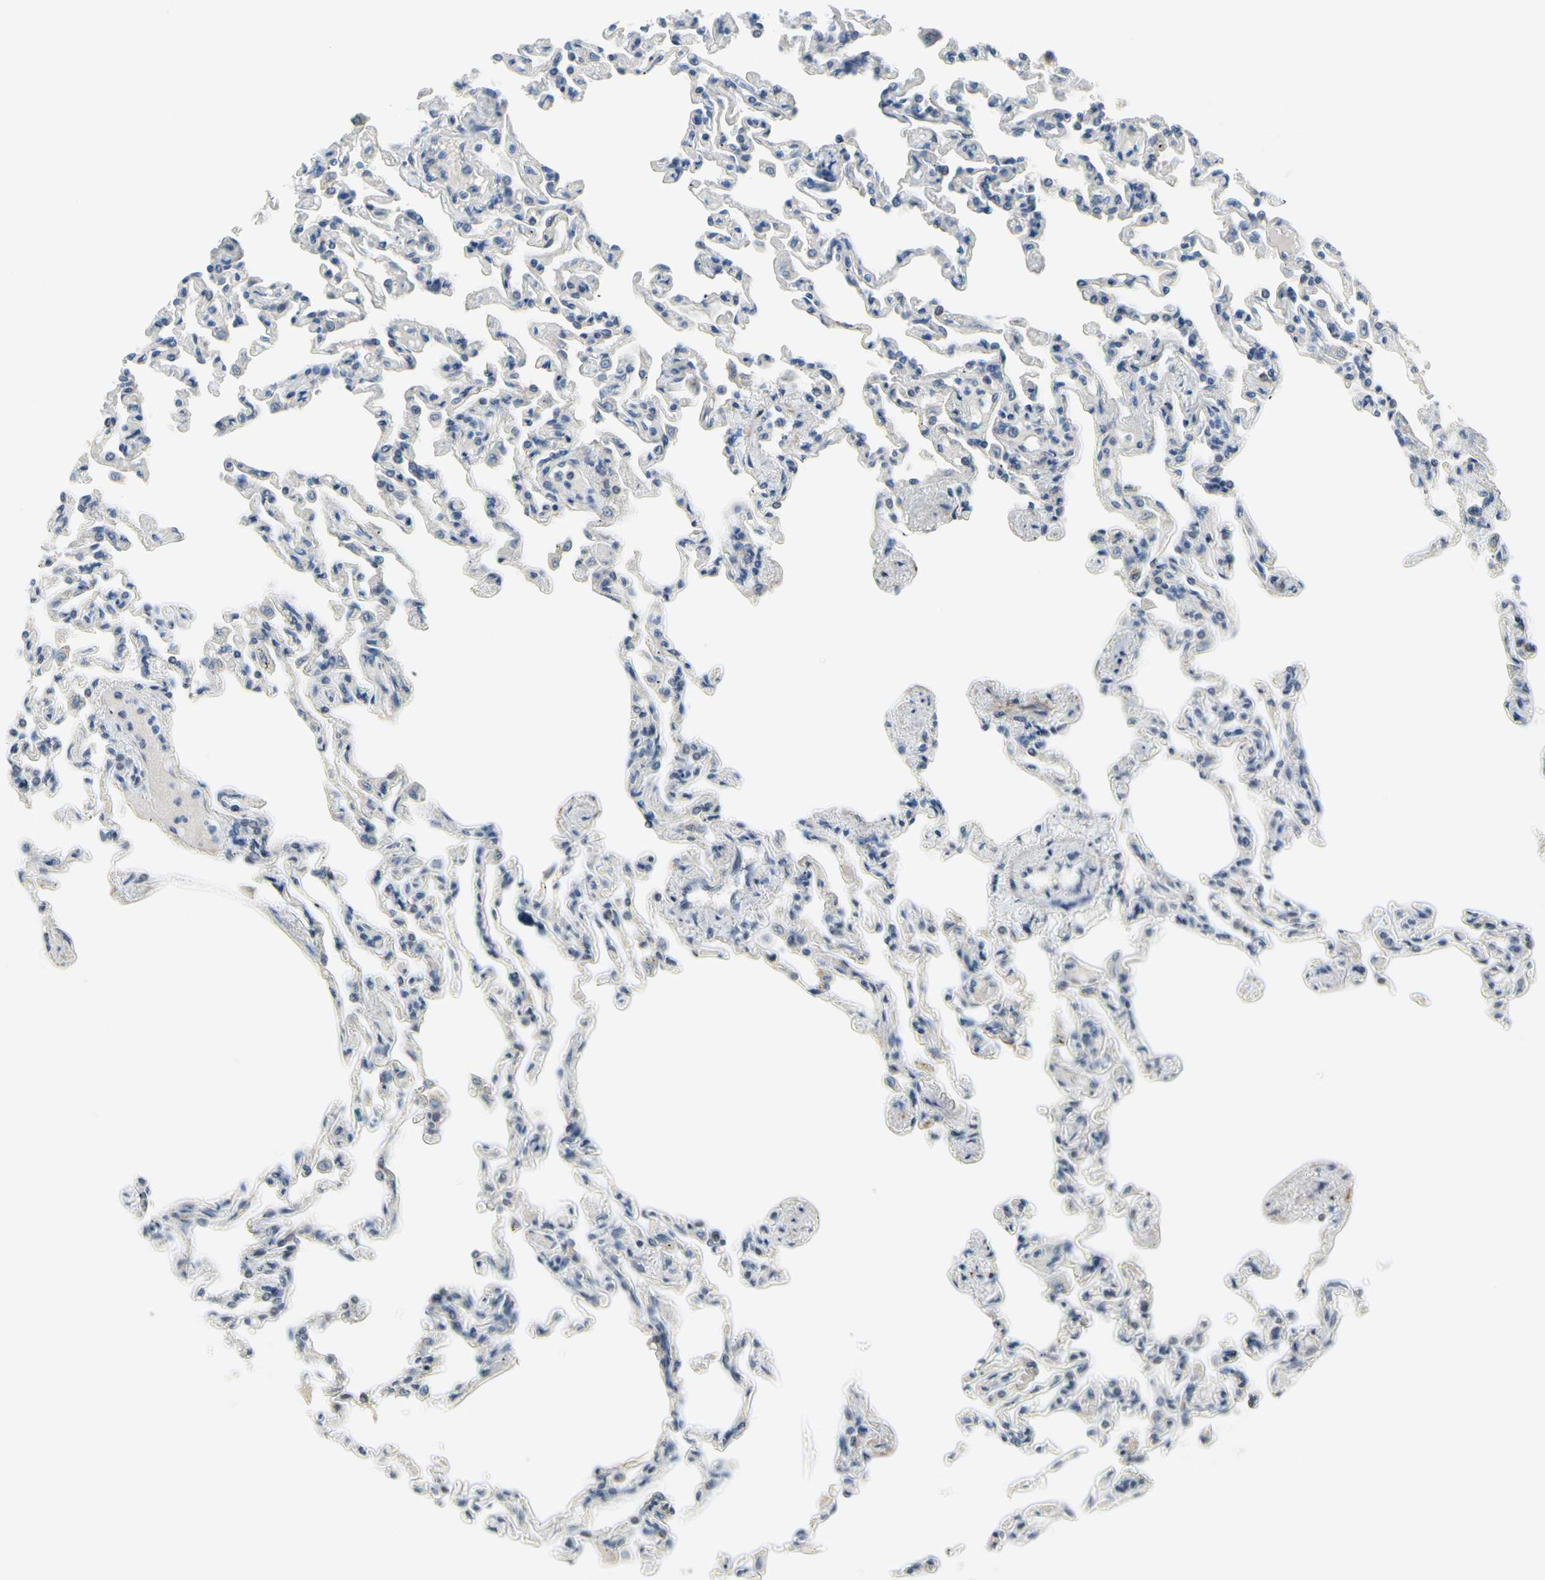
{"staining": {"intensity": "negative", "quantity": "none", "location": "none"}, "tissue": "lung", "cell_type": "Alveolar cells", "image_type": "normal", "snomed": [{"axis": "morphology", "description": "Normal tissue, NOS"}, {"axis": "topography", "description": "Lung"}], "caption": "Histopathology image shows no protein positivity in alveolar cells of unremarkable lung.", "gene": "SLC27A6", "patient": {"sex": "male", "age": 21}}